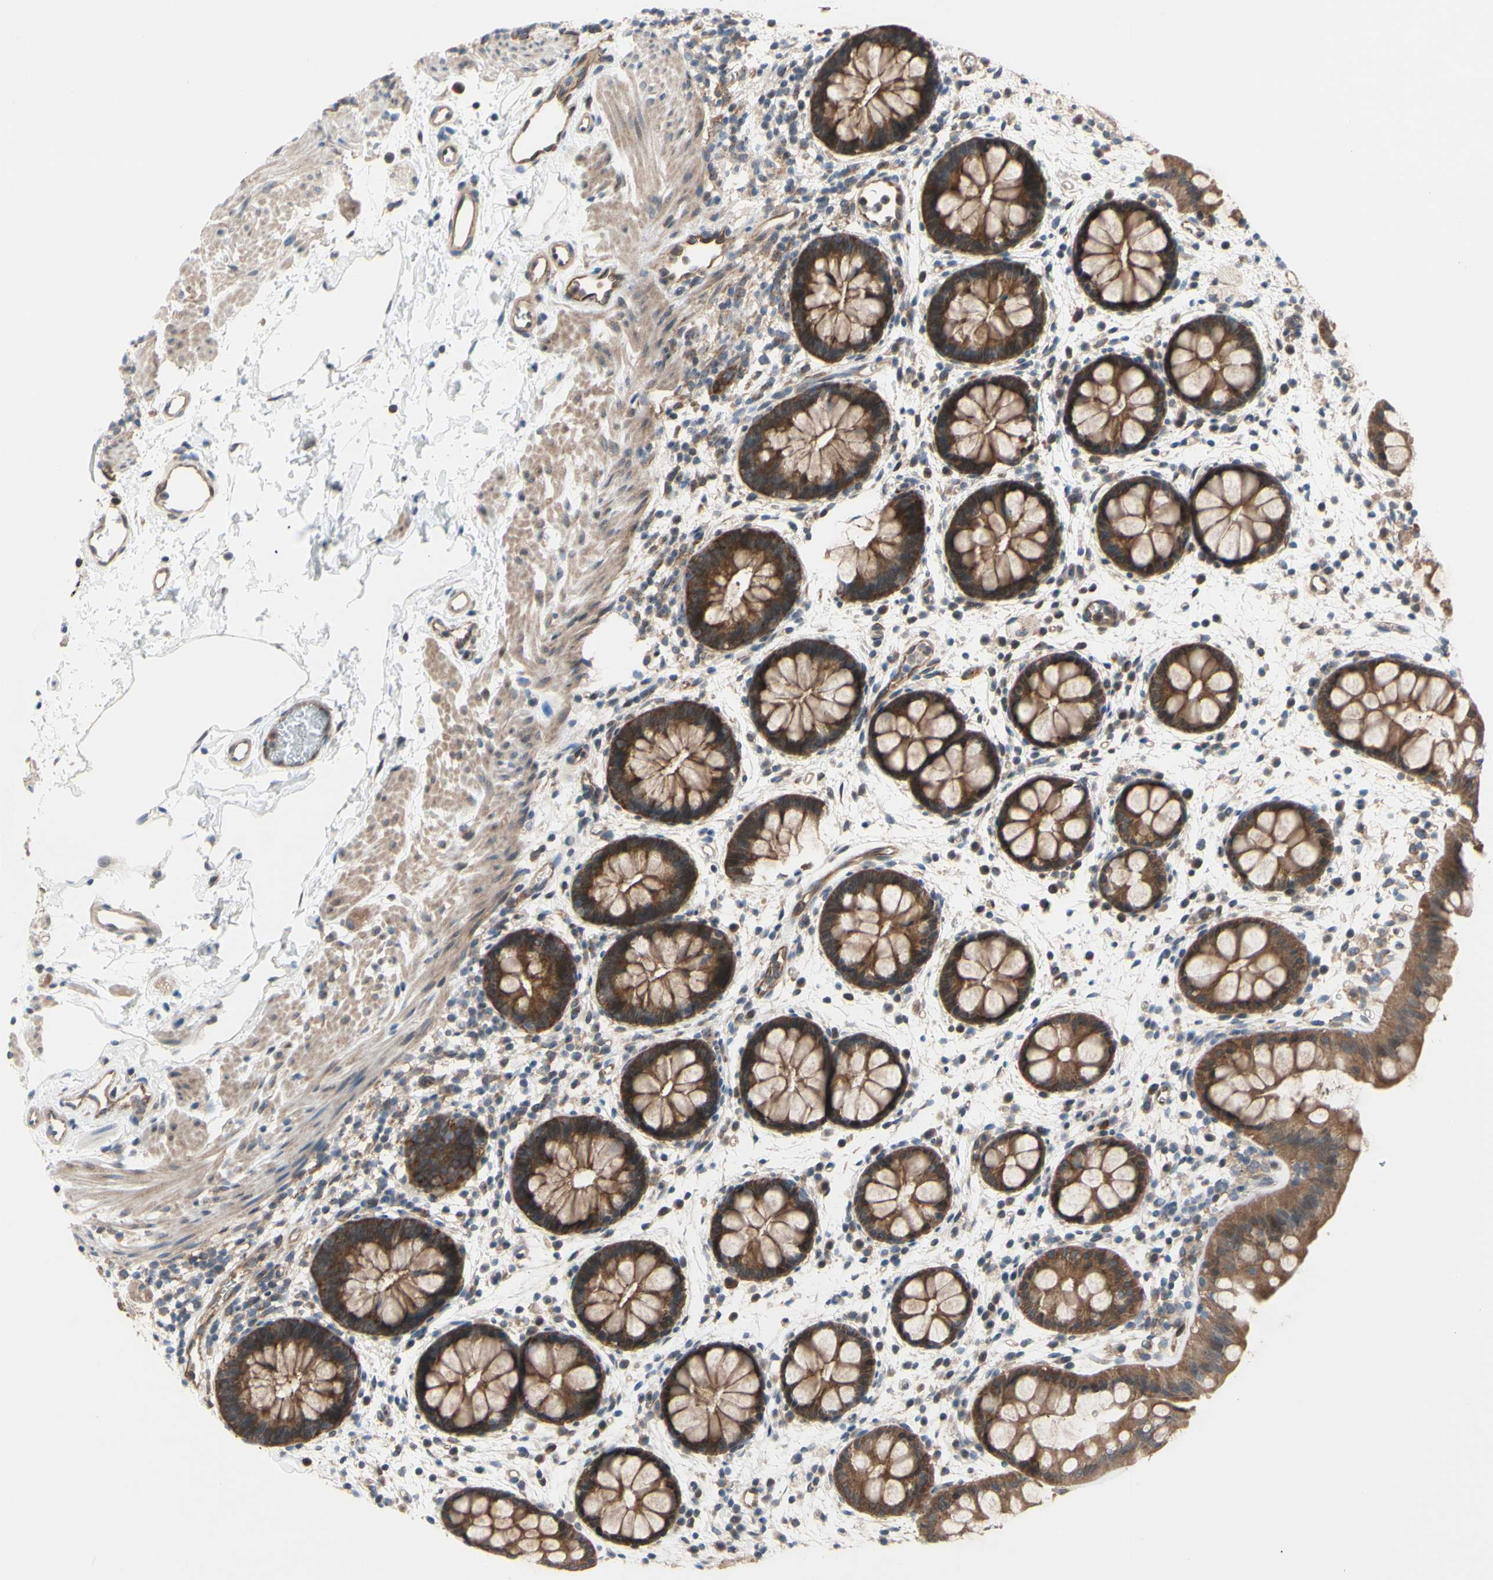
{"staining": {"intensity": "moderate", "quantity": ">75%", "location": "cytoplasmic/membranous"}, "tissue": "rectum", "cell_type": "Glandular cells", "image_type": "normal", "snomed": [{"axis": "morphology", "description": "Normal tissue, NOS"}, {"axis": "topography", "description": "Rectum"}], "caption": "Rectum stained with DAB immunohistochemistry displays medium levels of moderate cytoplasmic/membranous staining in approximately >75% of glandular cells.", "gene": "DYNLRB1", "patient": {"sex": "female", "age": 24}}